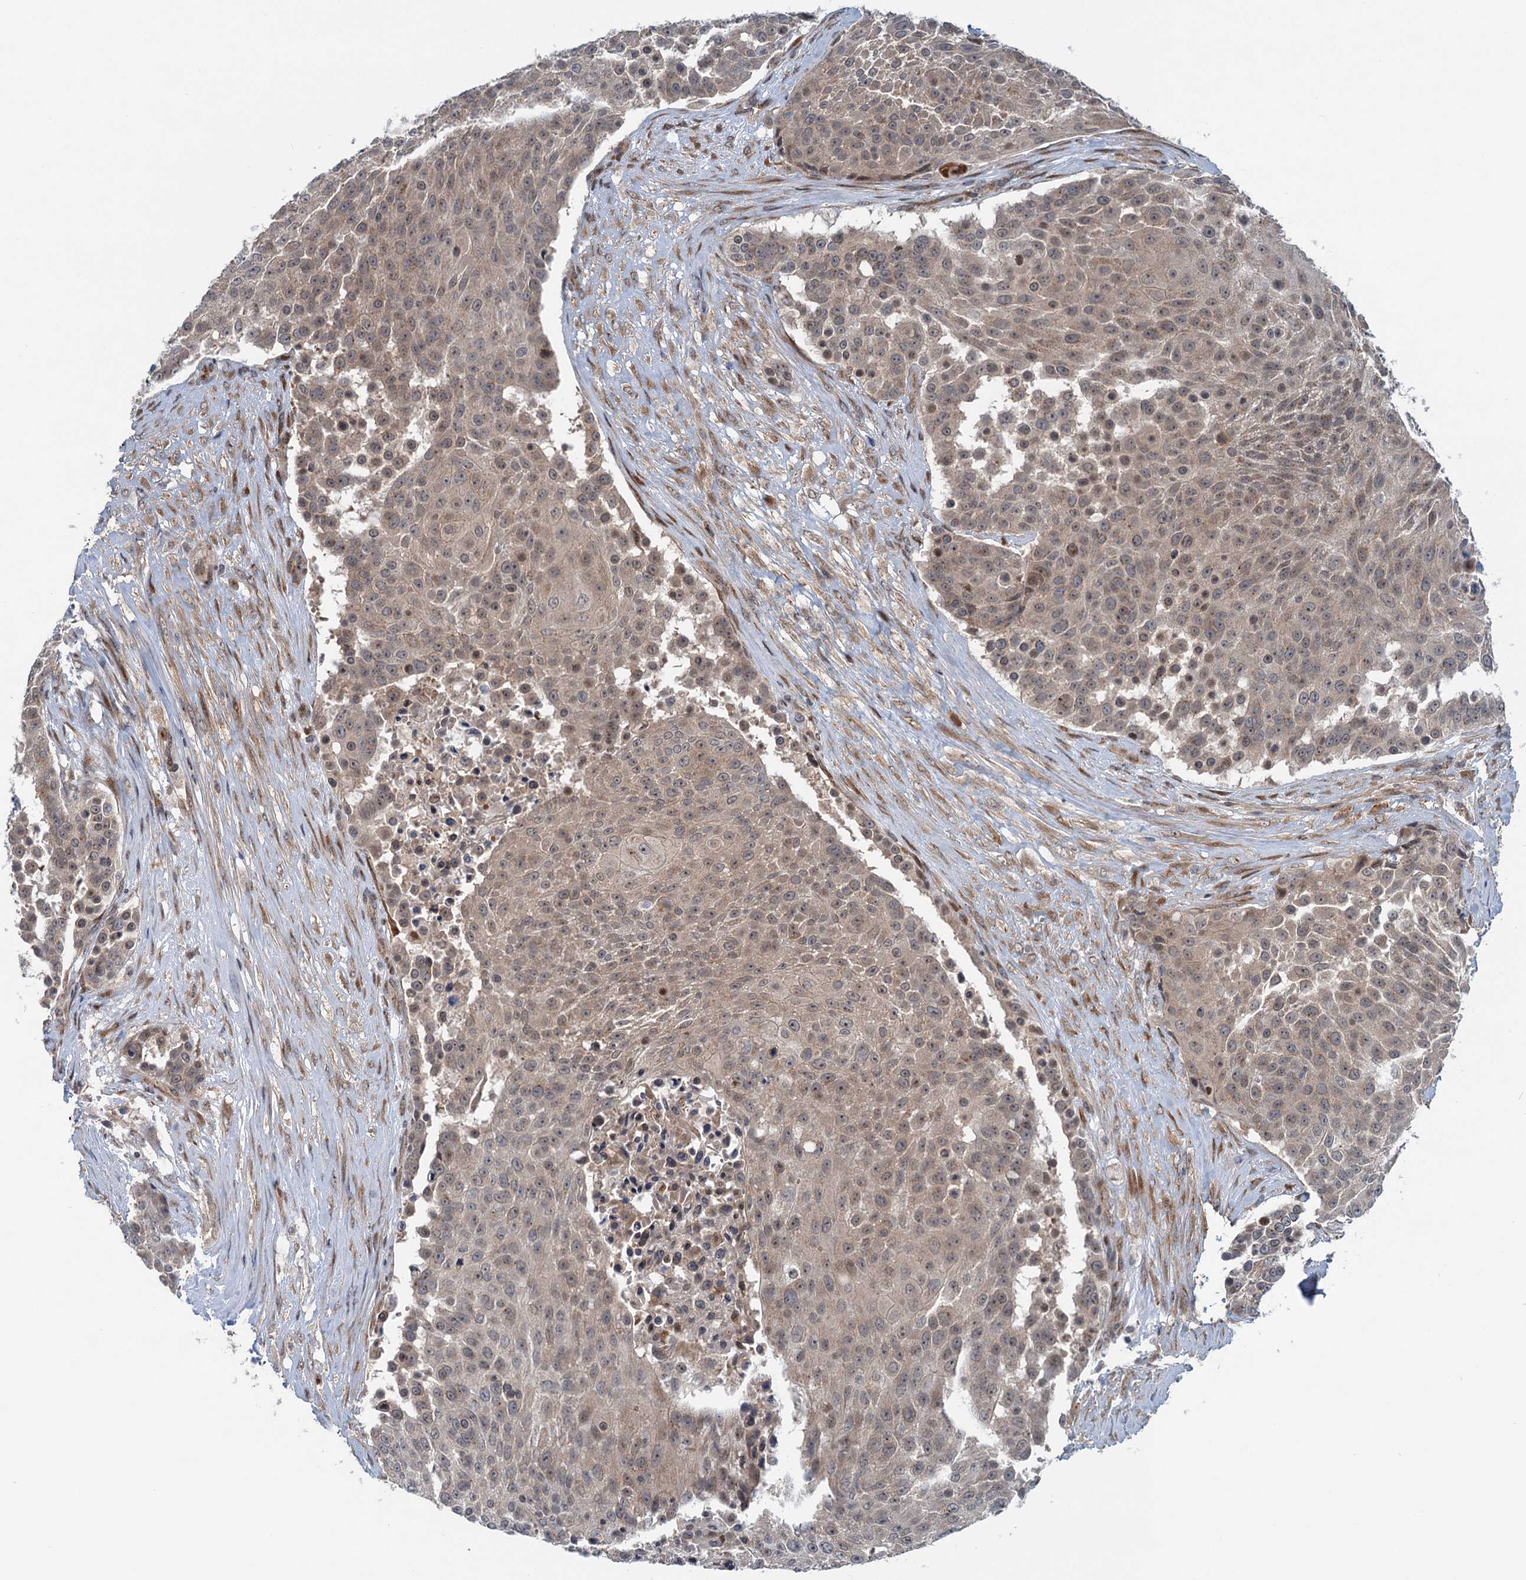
{"staining": {"intensity": "weak", "quantity": ">75%", "location": "cytoplasmic/membranous,nuclear"}, "tissue": "urothelial cancer", "cell_type": "Tumor cells", "image_type": "cancer", "snomed": [{"axis": "morphology", "description": "Urothelial carcinoma, High grade"}, {"axis": "topography", "description": "Urinary bladder"}], "caption": "This photomicrograph shows urothelial cancer stained with immunohistochemistry to label a protein in brown. The cytoplasmic/membranous and nuclear of tumor cells show weak positivity for the protein. Nuclei are counter-stained blue.", "gene": "DYNC2I2", "patient": {"sex": "female", "age": 63}}